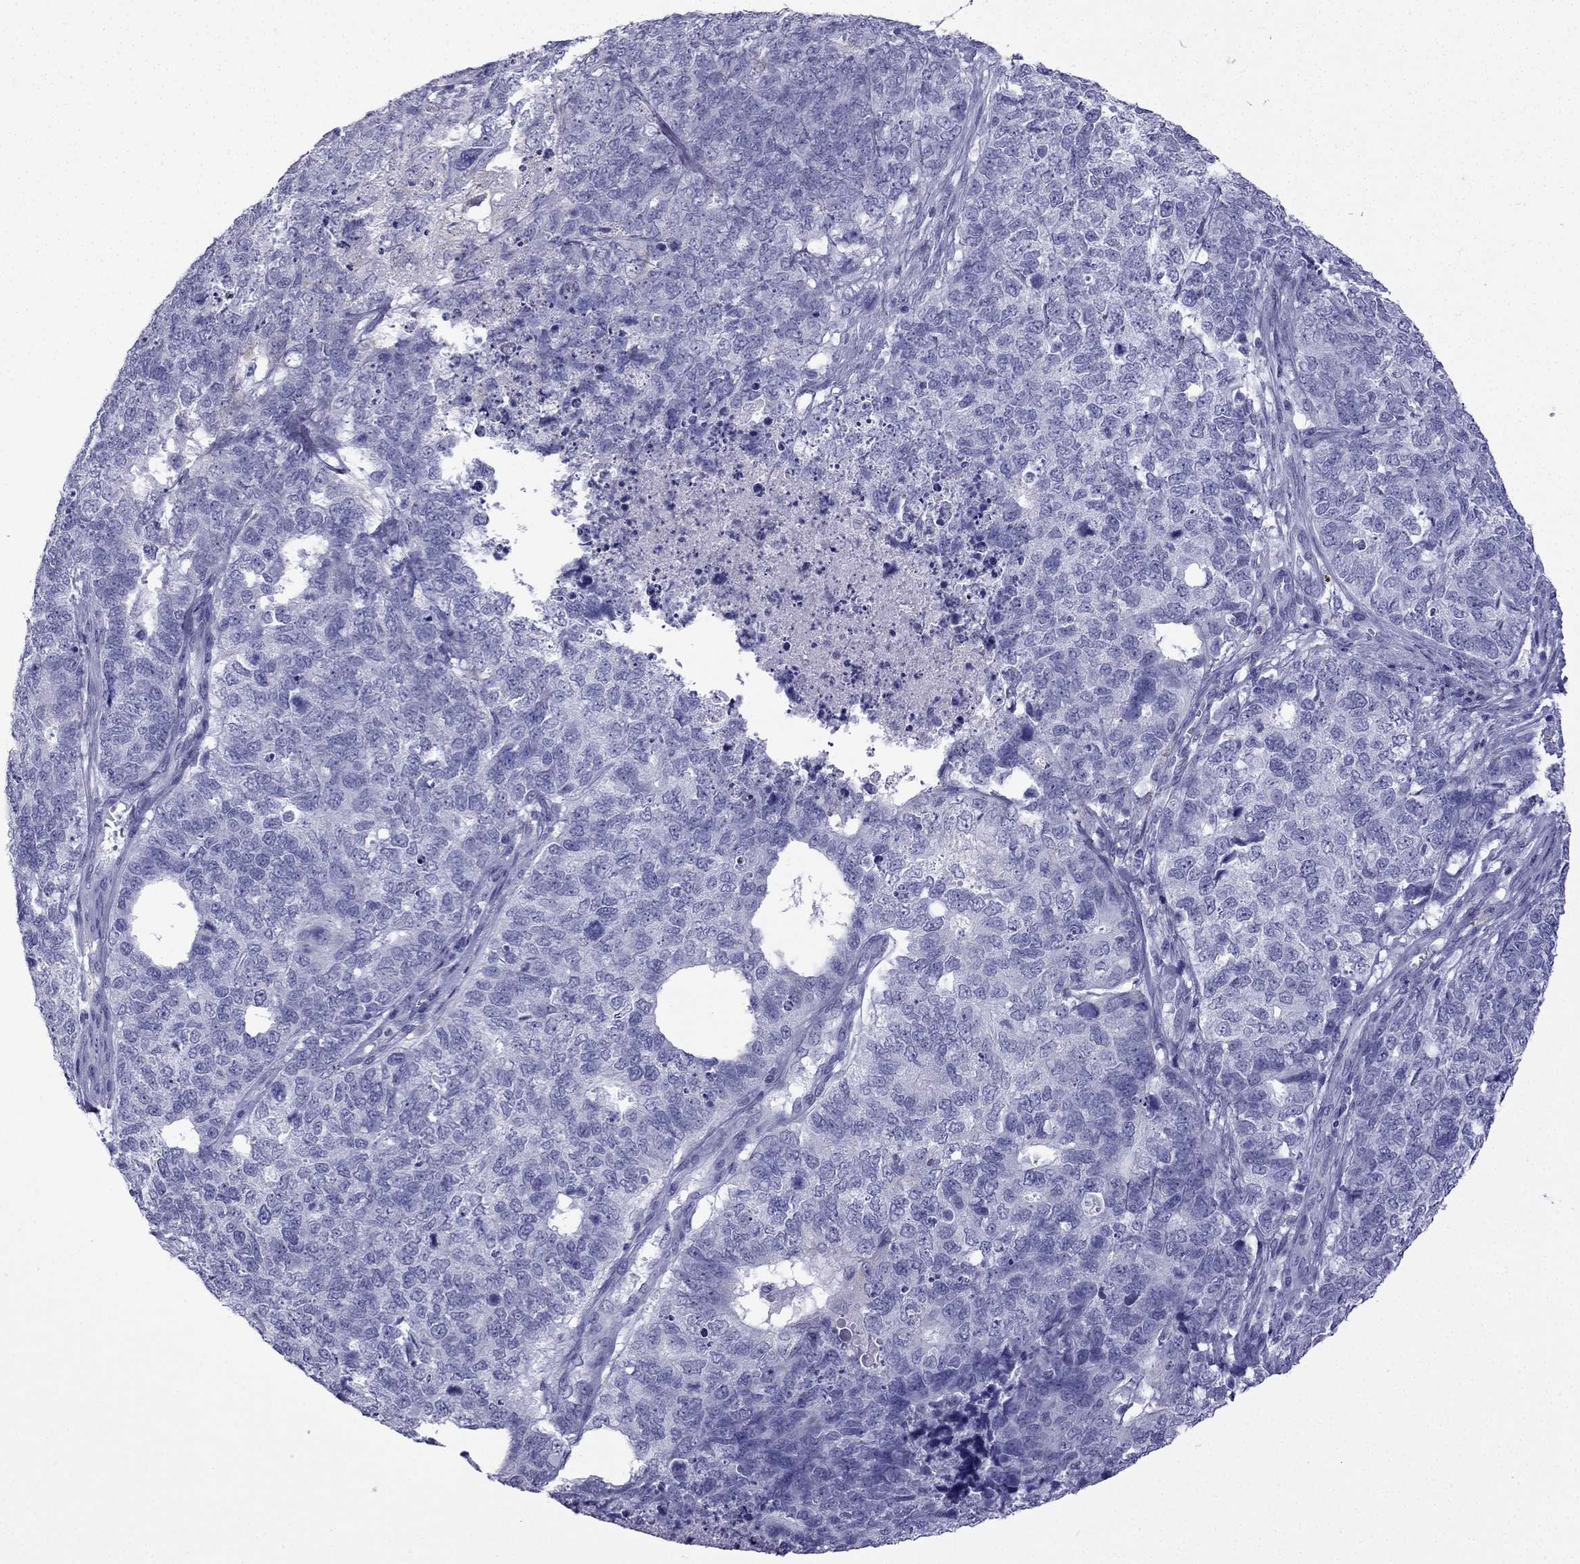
{"staining": {"intensity": "negative", "quantity": "none", "location": "none"}, "tissue": "cervical cancer", "cell_type": "Tumor cells", "image_type": "cancer", "snomed": [{"axis": "morphology", "description": "Squamous cell carcinoma, NOS"}, {"axis": "topography", "description": "Cervix"}], "caption": "This is a image of IHC staining of squamous cell carcinoma (cervical), which shows no expression in tumor cells.", "gene": "GJA8", "patient": {"sex": "female", "age": 63}}